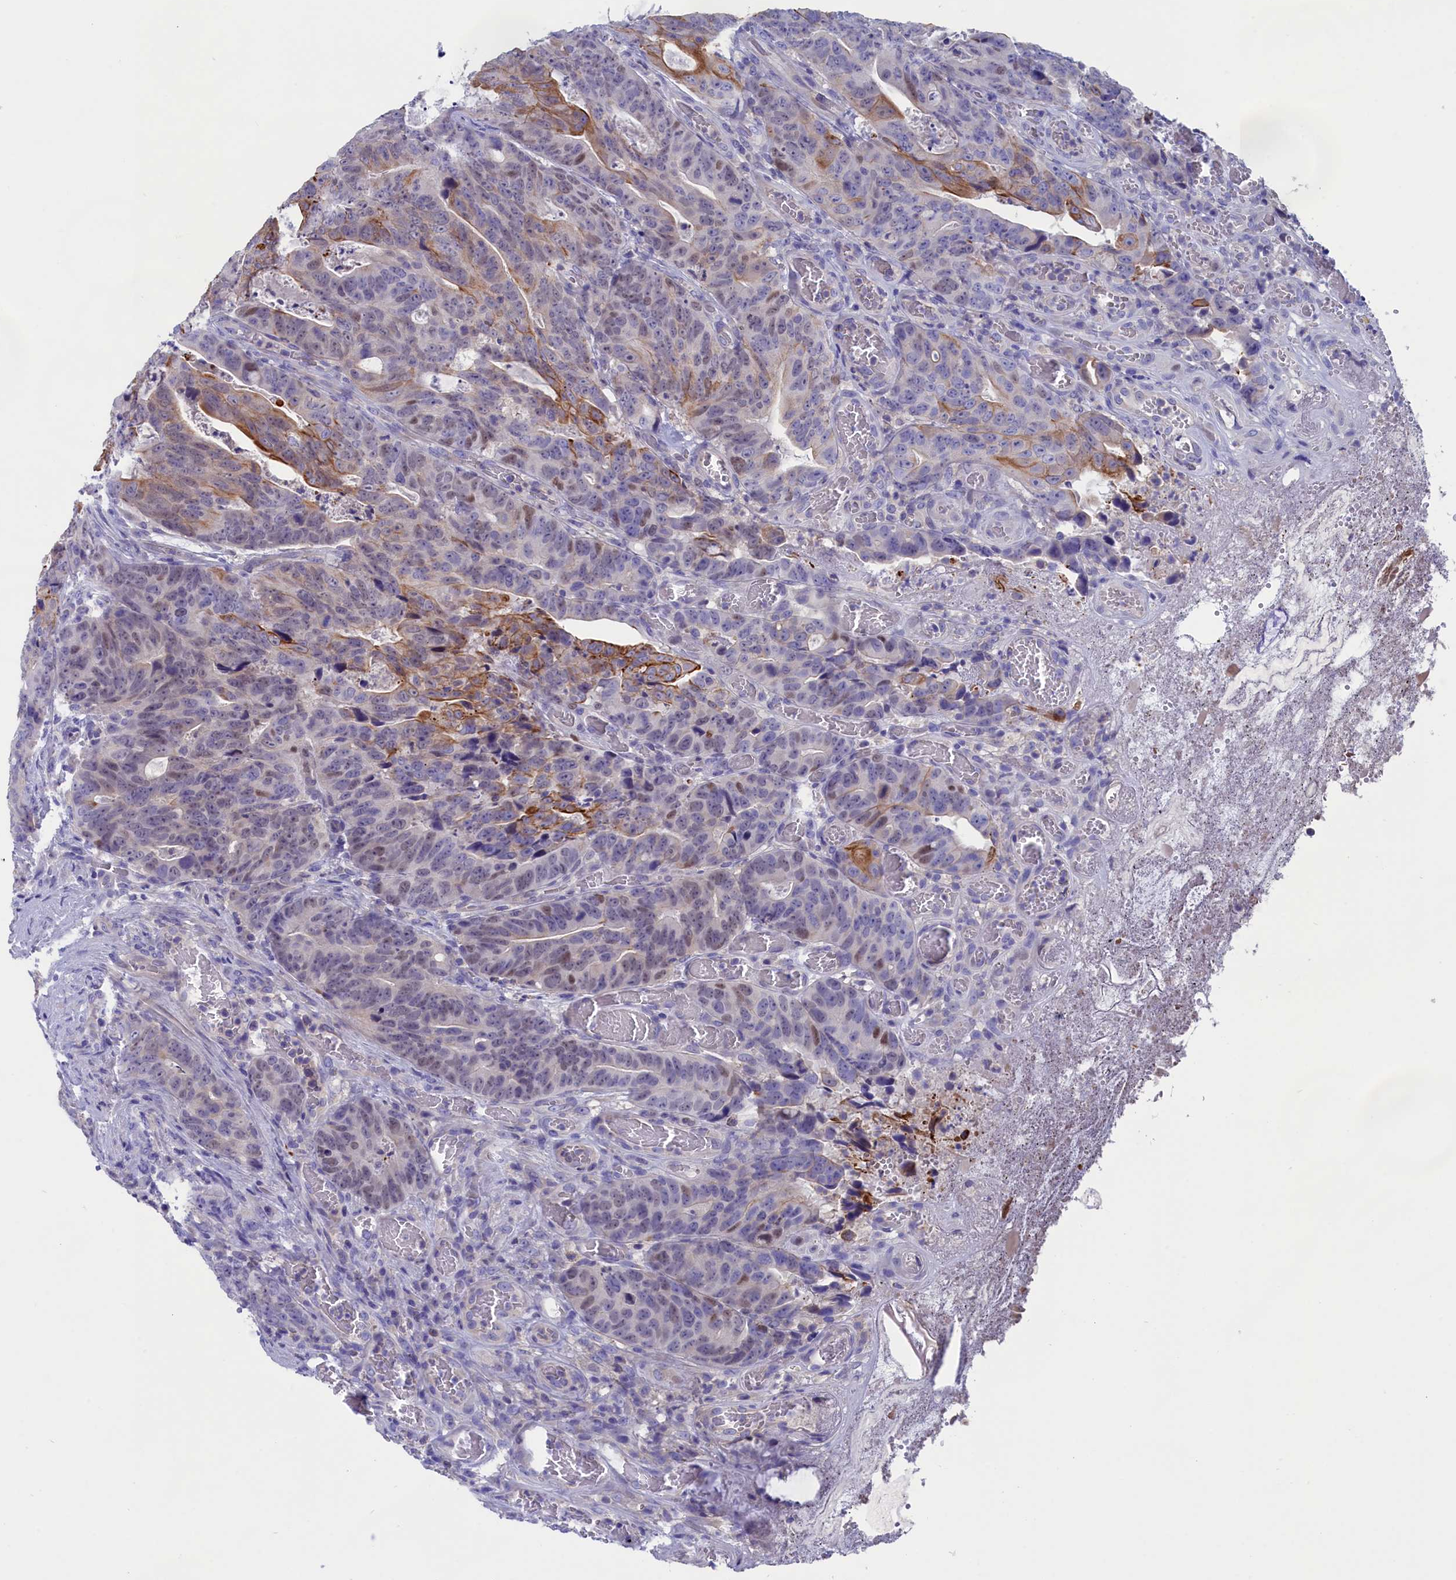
{"staining": {"intensity": "moderate", "quantity": "25%-75%", "location": "cytoplasmic/membranous"}, "tissue": "colorectal cancer", "cell_type": "Tumor cells", "image_type": "cancer", "snomed": [{"axis": "morphology", "description": "Adenocarcinoma, NOS"}, {"axis": "topography", "description": "Colon"}], "caption": "Moderate cytoplasmic/membranous expression for a protein is identified in about 25%-75% of tumor cells of colorectal cancer (adenocarcinoma) using IHC.", "gene": "VPS35L", "patient": {"sex": "female", "age": 82}}